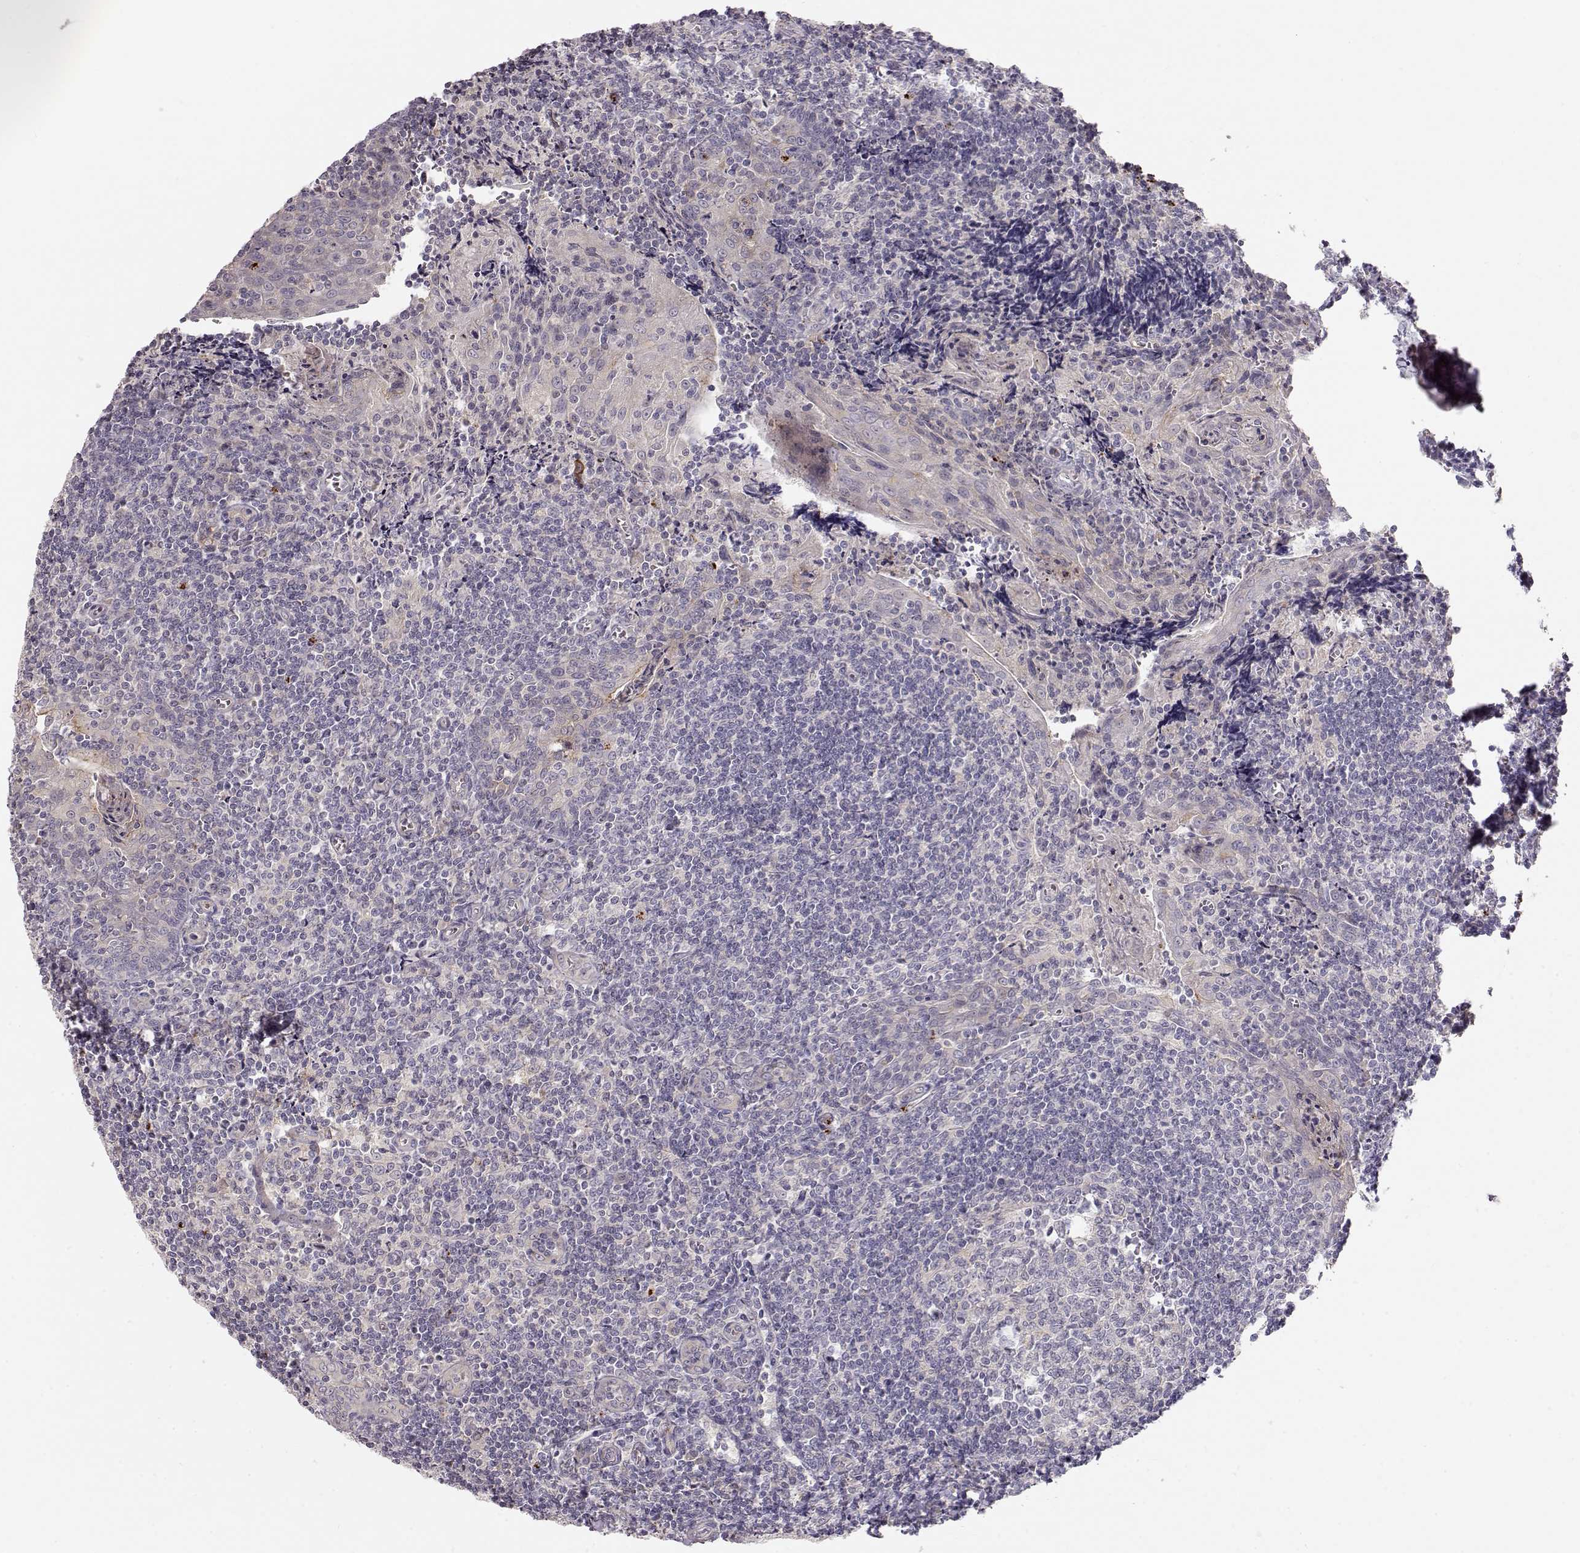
{"staining": {"intensity": "negative", "quantity": "none", "location": "none"}, "tissue": "tonsil", "cell_type": "Germinal center cells", "image_type": "normal", "snomed": [{"axis": "morphology", "description": "Normal tissue, NOS"}, {"axis": "morphology", "description": "Inflammation, NOS"}, {"axis": "topography", "description": "Tonsil"}], "caption": "Immunohistochemistry photomicrograph of benign human tonsil stained for a protein (brown), which reveals no expression in germinal center cells. The staining is performed using DAB brown chromogen with nuclei counter-stained in using hematoxylin.", "gene": "ARHGAP8", "patient": {"sex": "female", "age": 31}}